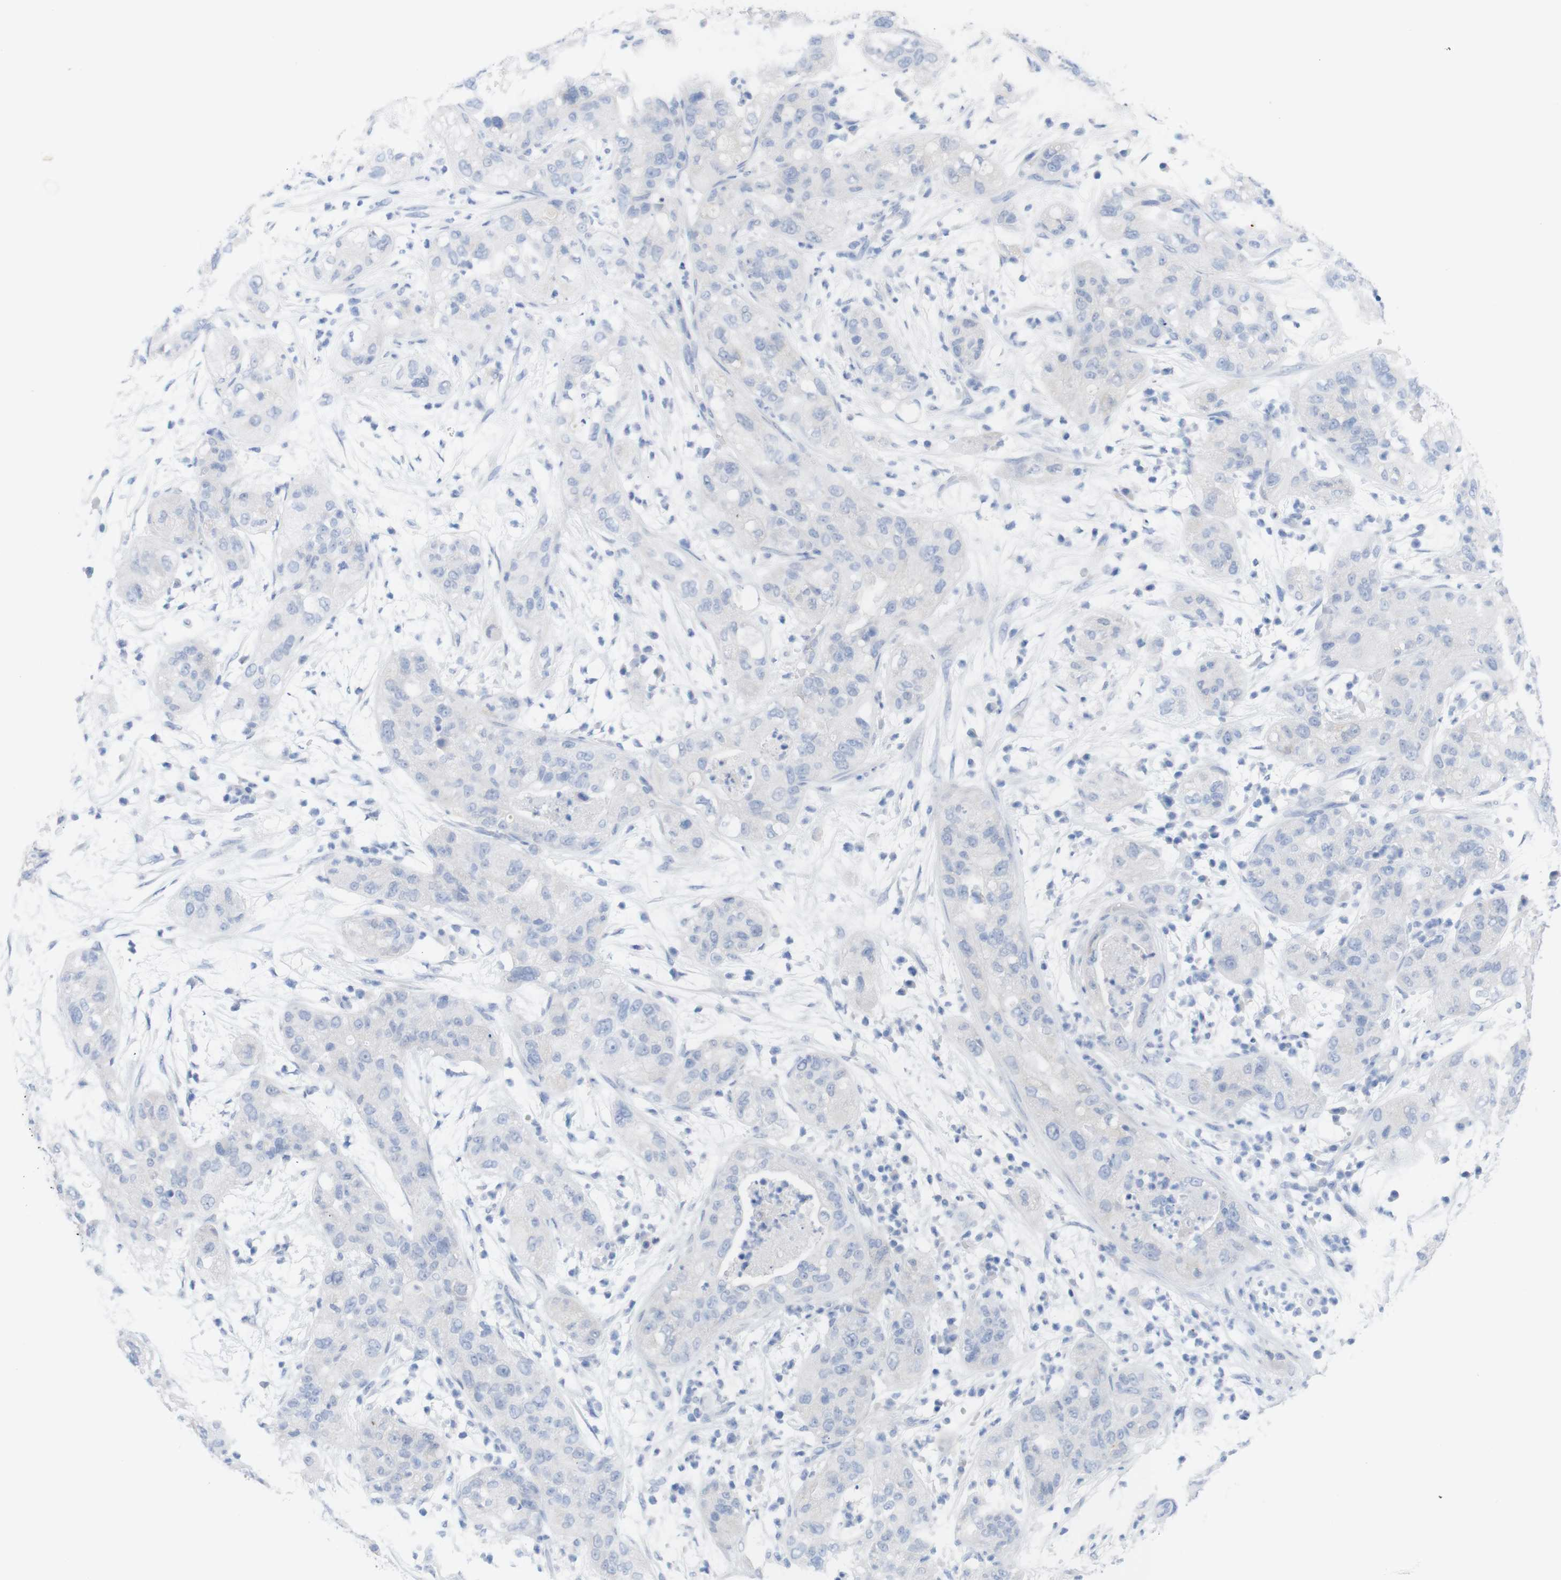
{"staining": {"intensity": "negative", "quantity": "none", "location": "none"}, "tissue": "pancreatic cancer", "cell_type": "Tumor cells", "image_type": "cancer", "snomed": [{"axis": "morphology", "description": "Adenocarcinoma, NOS"}, {"axis": "topography", "description": "Pancreas"}], "caption": "Immunohistochemistry (IHC) micrograph of neoplastic tissue: pancreatic cancer stained with DAB shows no significant protein expression in tumor cells. (Brightfield microscopy of DAB (3,3'-diaminobenzidine) immunohistochemistry at high magnification).", "gene": "PNMA1", "patient": {"sex": "female", "age": 78}}